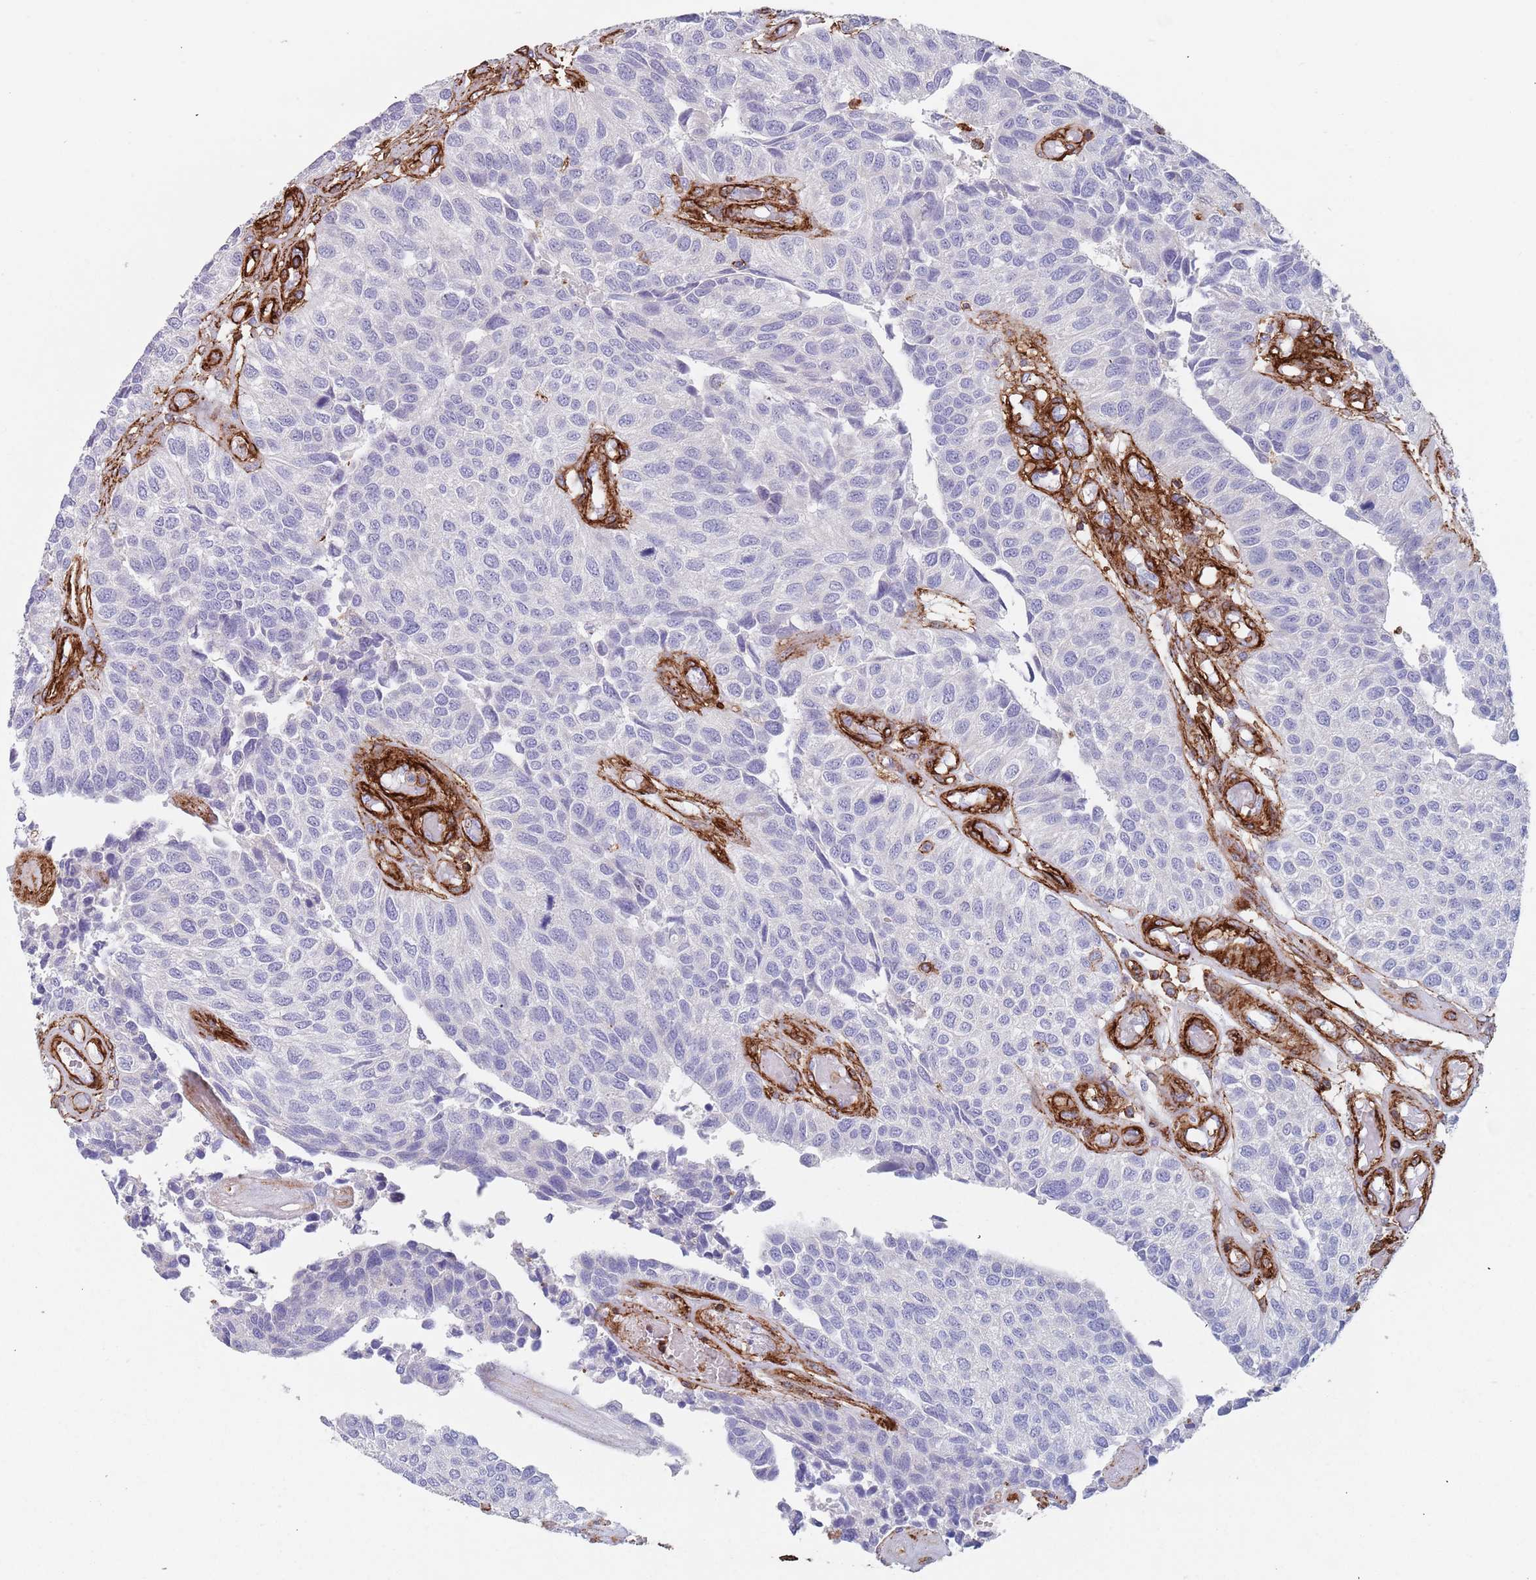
{"staining": {"intensity": "negative", "quantity": "none", "location": "none"}, "tissue": "urothelial cancer", "cell_type": "Tumor cells", "image_type": "cancer", "snomed": [{"axis": "morphology", "description": "Urothelial carcinoma, NOS"}, {"axis": "topography", "description": "Urinary bladder"}], "caption": "Tumor cells are negative for protein expression in human transitional cell carcinoma.", "gene": "RNF144A", "patient": {"sex": "male", "age": 55}}